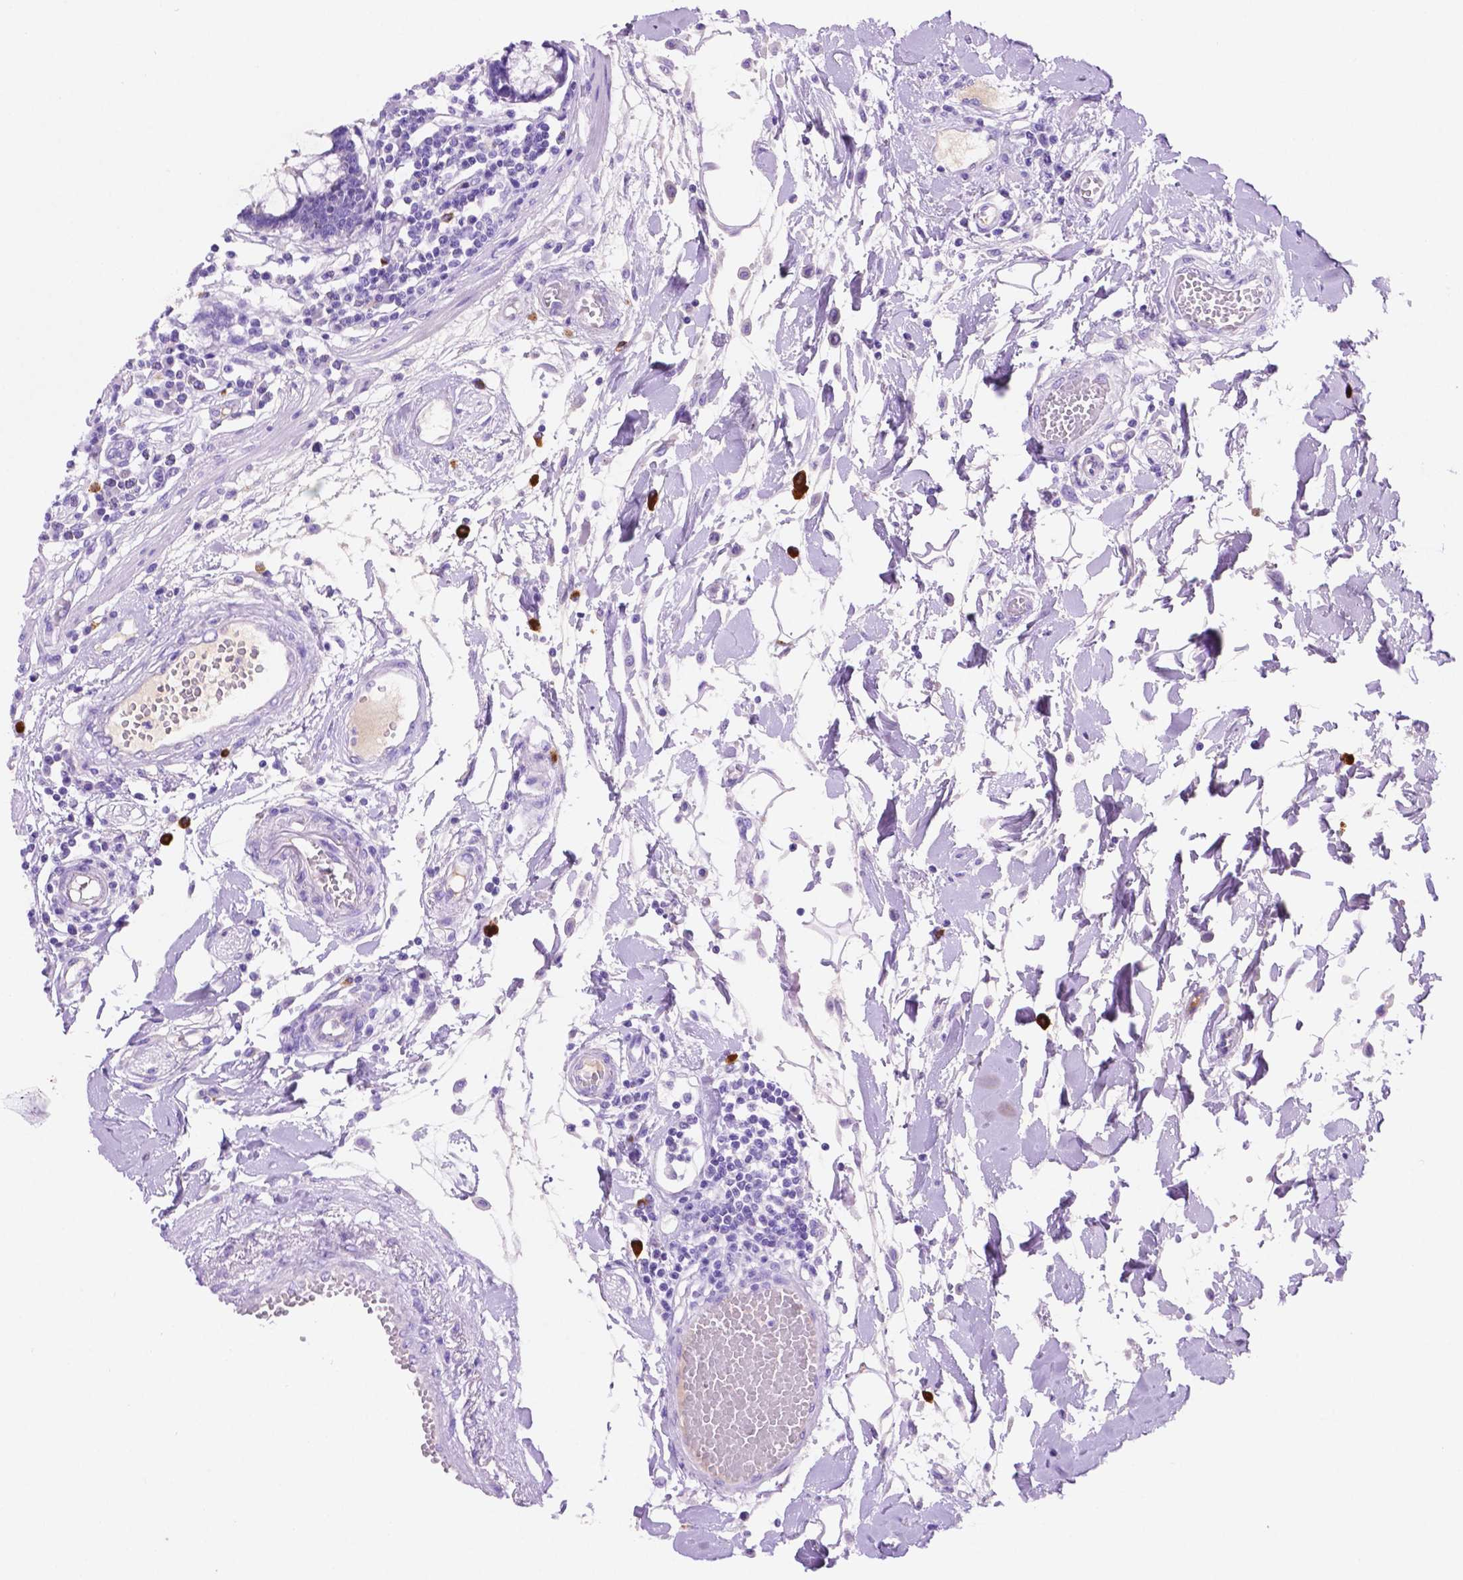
{"staining": {"intensity": "negative", "quantity": "none", "location": "none"}, "tissue": "colon", "cell_type": "Endothelial cells", "image_type": "normal", "snomed": [{"axis": "morphology", "description": "Normal tissue, NOS"}, {"axis": "morphology", "description": "Adenocarcinoma, NOS"}, {"axis": "topography", "description": "Colon"}], "caption": "Endothelial cells show no significant staining in normal colon. (DAB immunohistochemistry (IHC) visualized using brightfield microscopy, high magnification).", "gene": "FOXB2", "patient": {"sex": "male", "age": 83}}